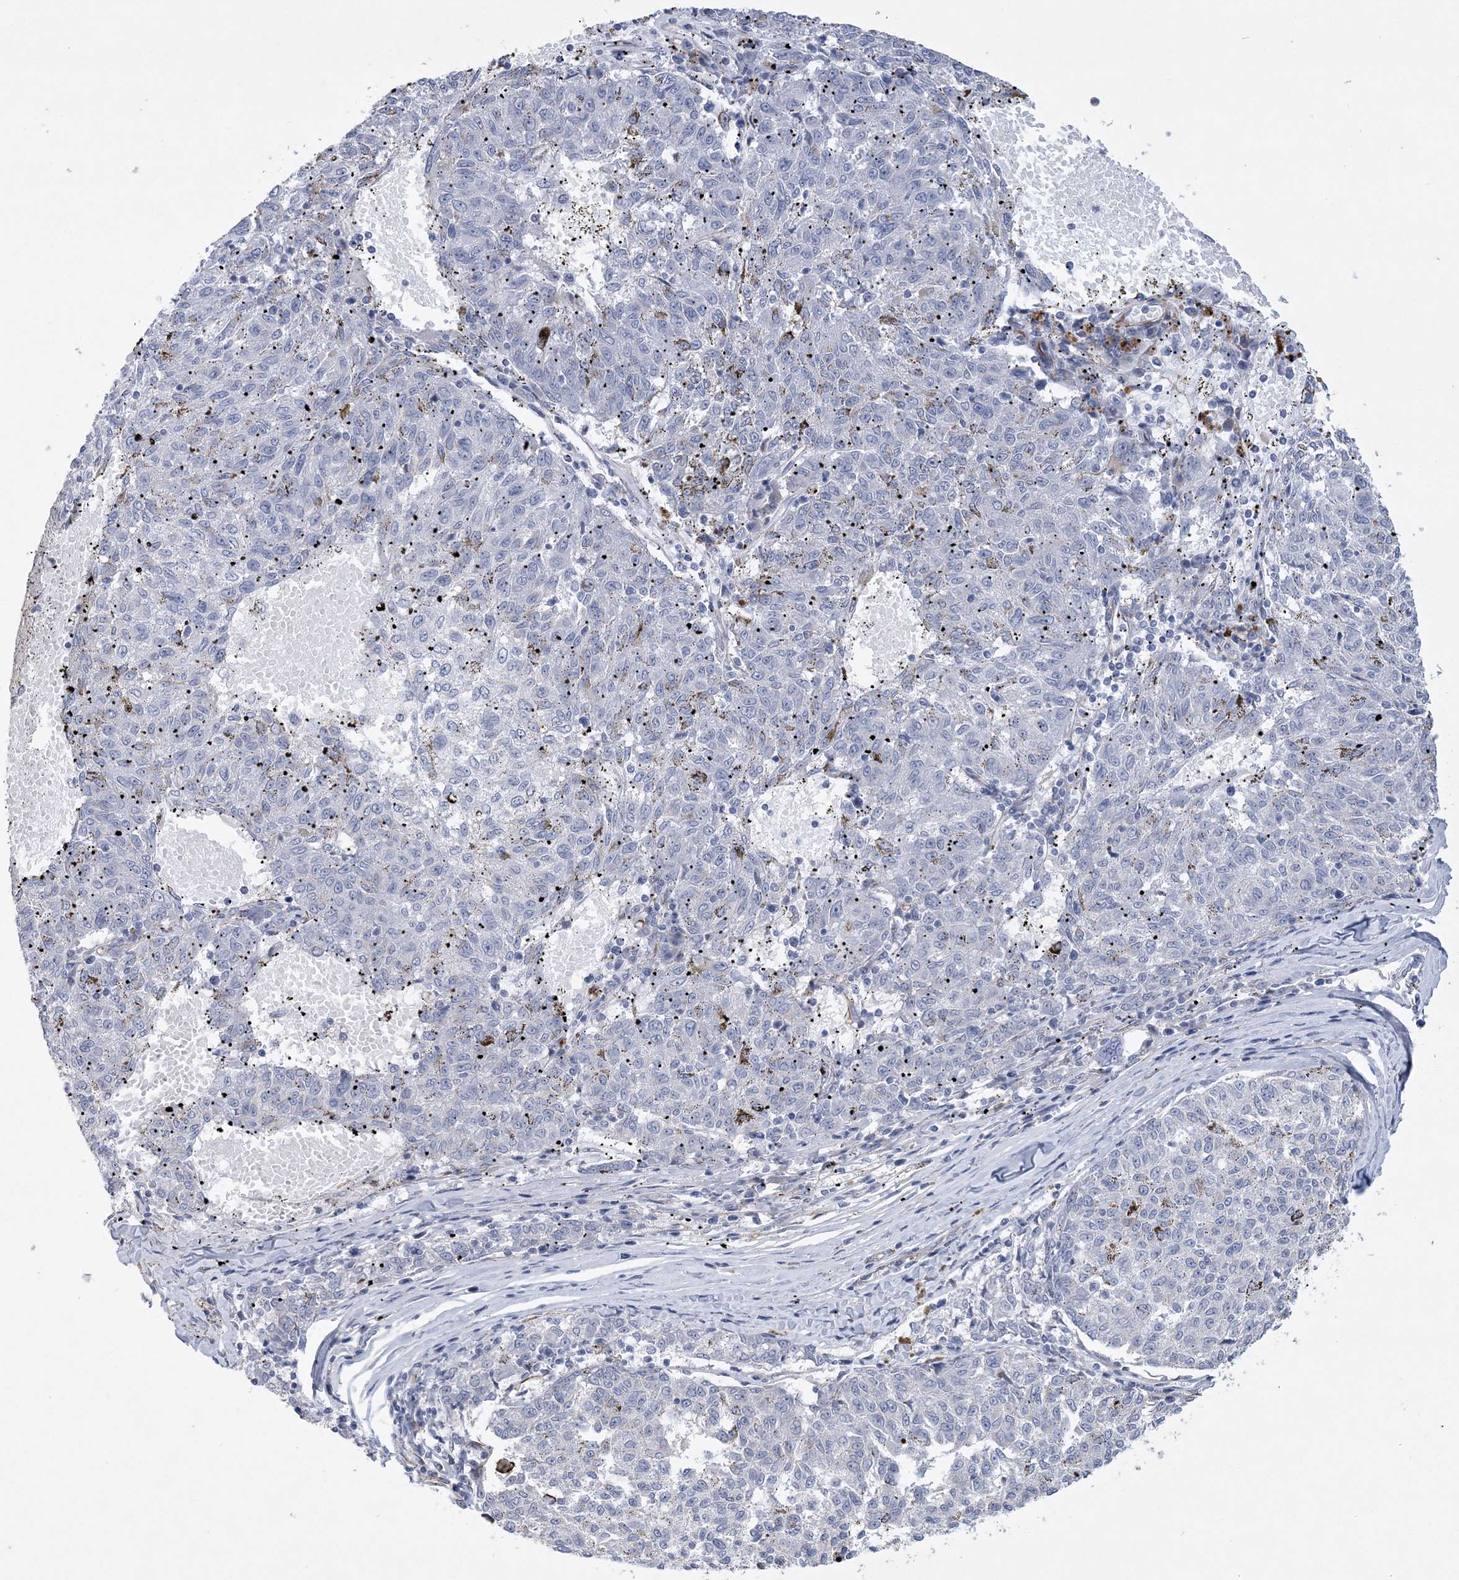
{"staining": {"intensity": "negative", "quantity": "none", "location": "none"}, "tissue": "melanoma", "cell_type": "Tumor cells", "image_type": "cancer", "snomed": [{"axis": "morphology", "description": "Malignant melanoma, NOS"}, {"axis": "topography", "description": "Skin"}], "caption": "Immunohistochemistry micrograph of human melanoma stained for a protein (brown), which shows no staining in tumor cells. The staining was performed using DAB (3,3'-diaminobenzidine) to visualize the protein expression in brown, while the nuclei were stained in blue with hematoxylin (Magnification: 20x).", "gene": "ARSJ", "patient": {"sex": "female", "age": 72}}